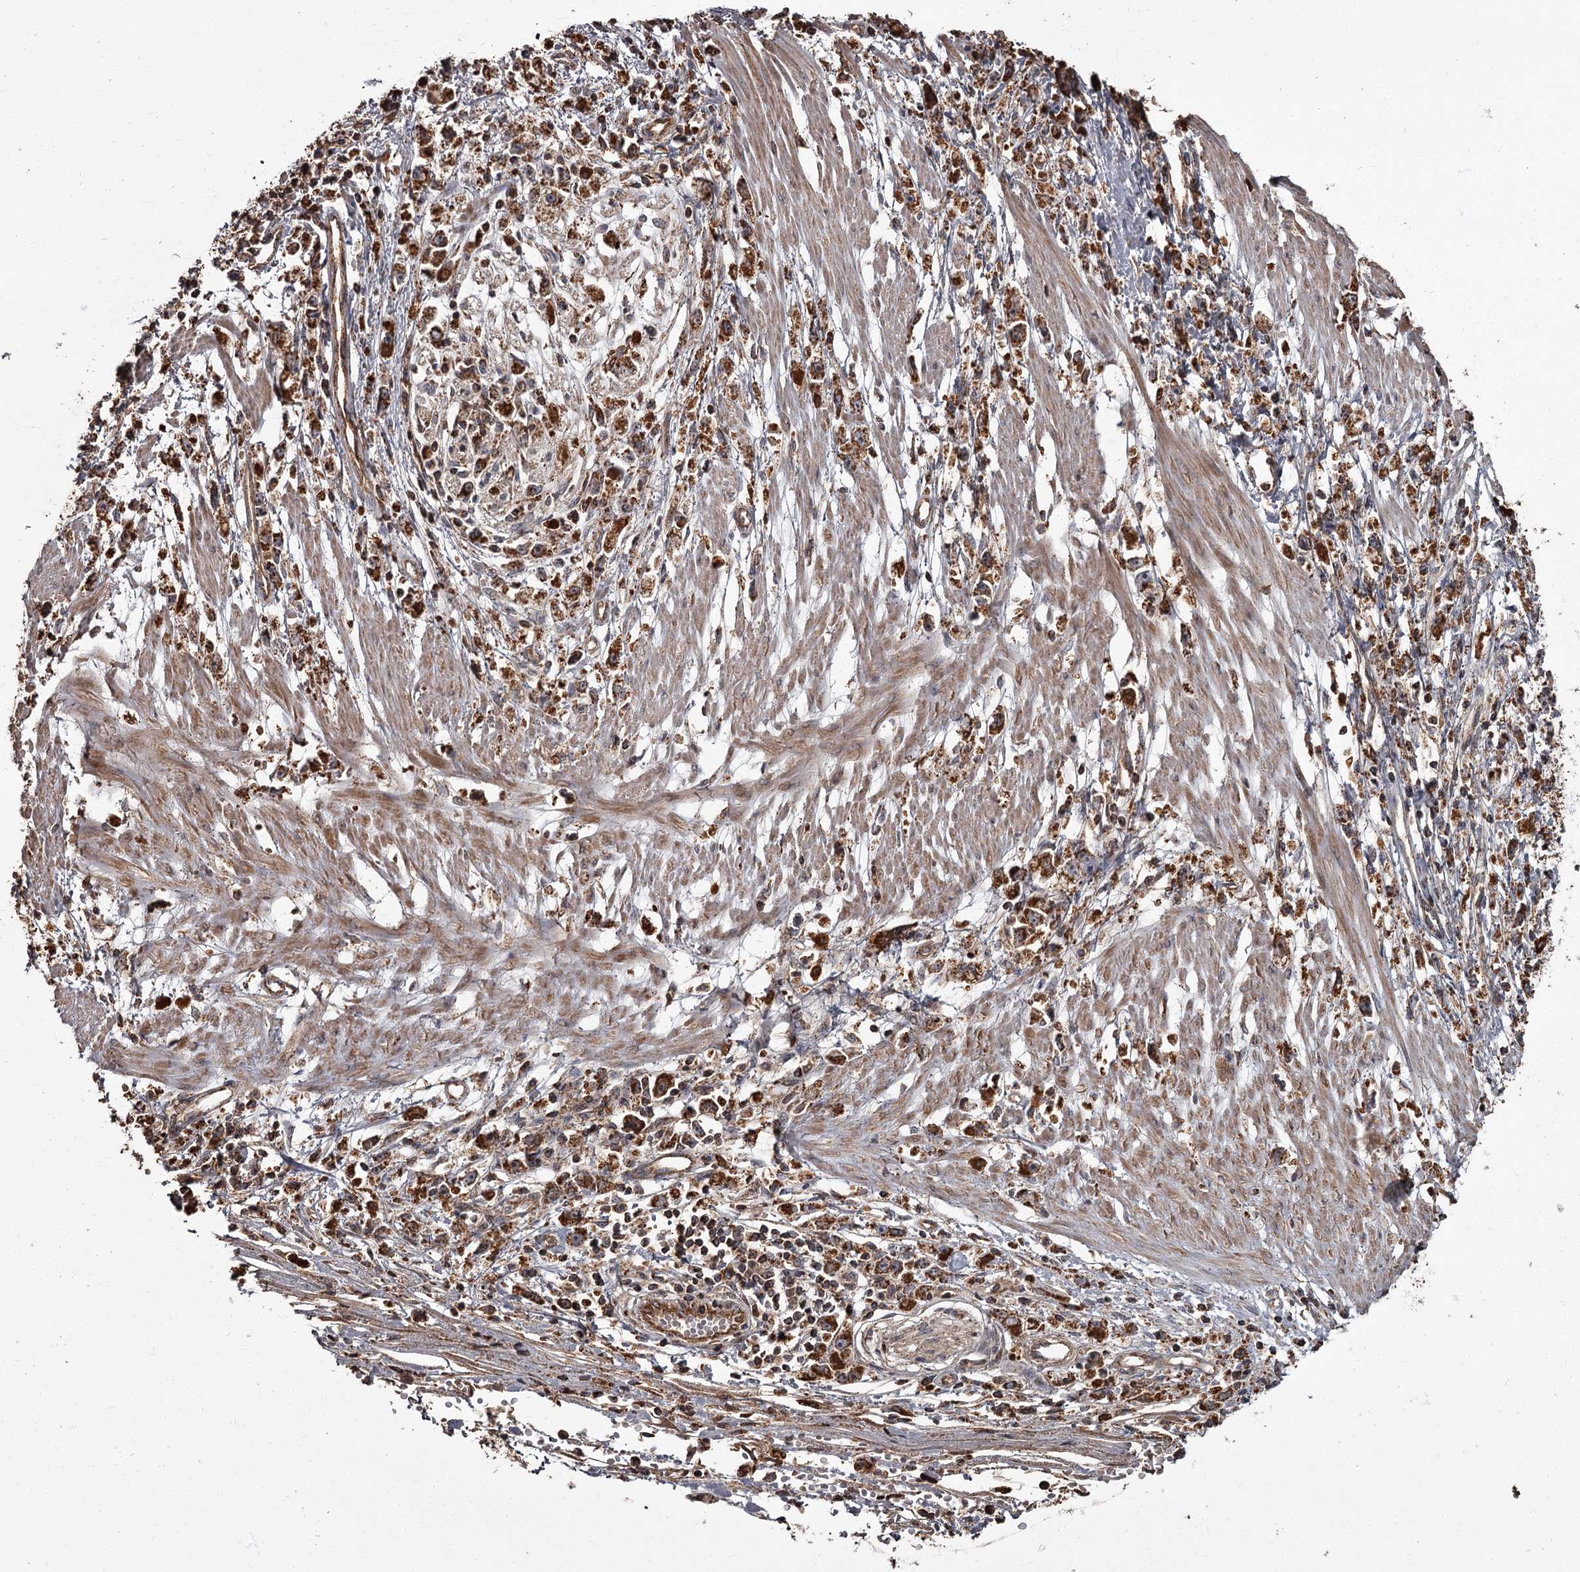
{"staining": {"intensity": "strong", "quantity": ">75%", "location": "cytoplasmic/membranous"}, "tissue": "stomach cancer", "cell_type": "Tumor cells", "image_type": "cancer", "snomed": [{"axis": "morphology", "description": "Adenocarcinoma, NOS"}, {"axis": "topography", "description": "Stomach"}], "caption": "A micrograph of human stomach adenocarcinoma stained for a protein demonstrates strong cytoplasmic/membranous brown staining in tumor cells. The staining was performed using DAB to visualize the protein expression in brown, while the nuclei were stained in blue with hematoxylin (Magnification: 20x).", "gene": "THAP9", "patient": {"sex": "female", "age": 59}}